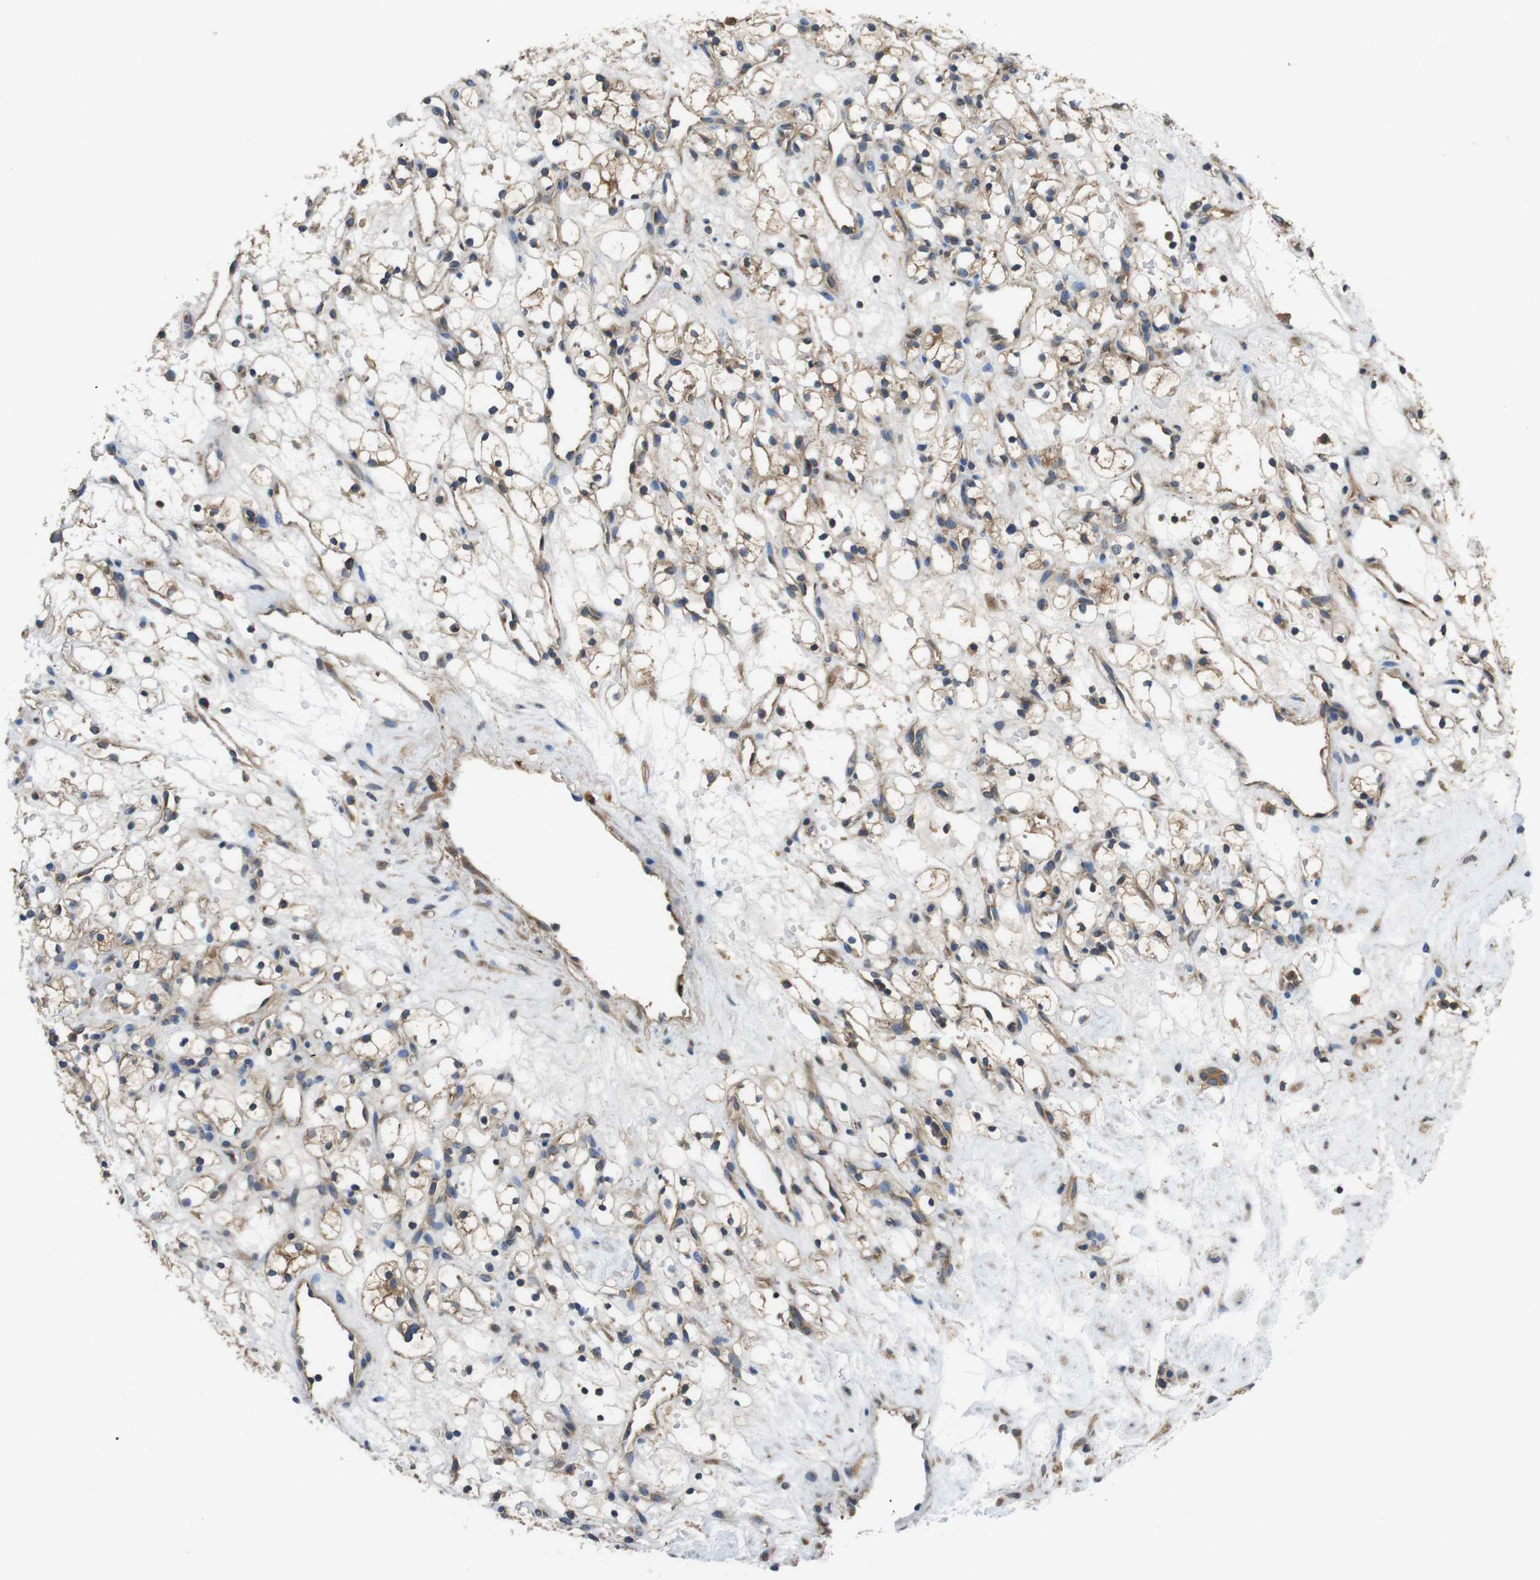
{"staining": {"intensity": "weak", "quantity": ">75%", "location": "cytoplasmic/membranous"}, "tissue": "renal cancer", "cell_type": "Tumor cells", "image_type": "cancer", "snomed": [{"axis": "morphology", "description": "Adenocarcinoma, NOS"}, {"axis": "topography", "description": "Kidney"}], "caption": "Renal cancer (adenocarcinoma) stained for a protein demonstrates weak cytoplasmic/membranous positivity in tumor cells. Nuclei are stained in blue.", "gene": "DCTN1", "patient": {"sex": "female", "age": 60}}